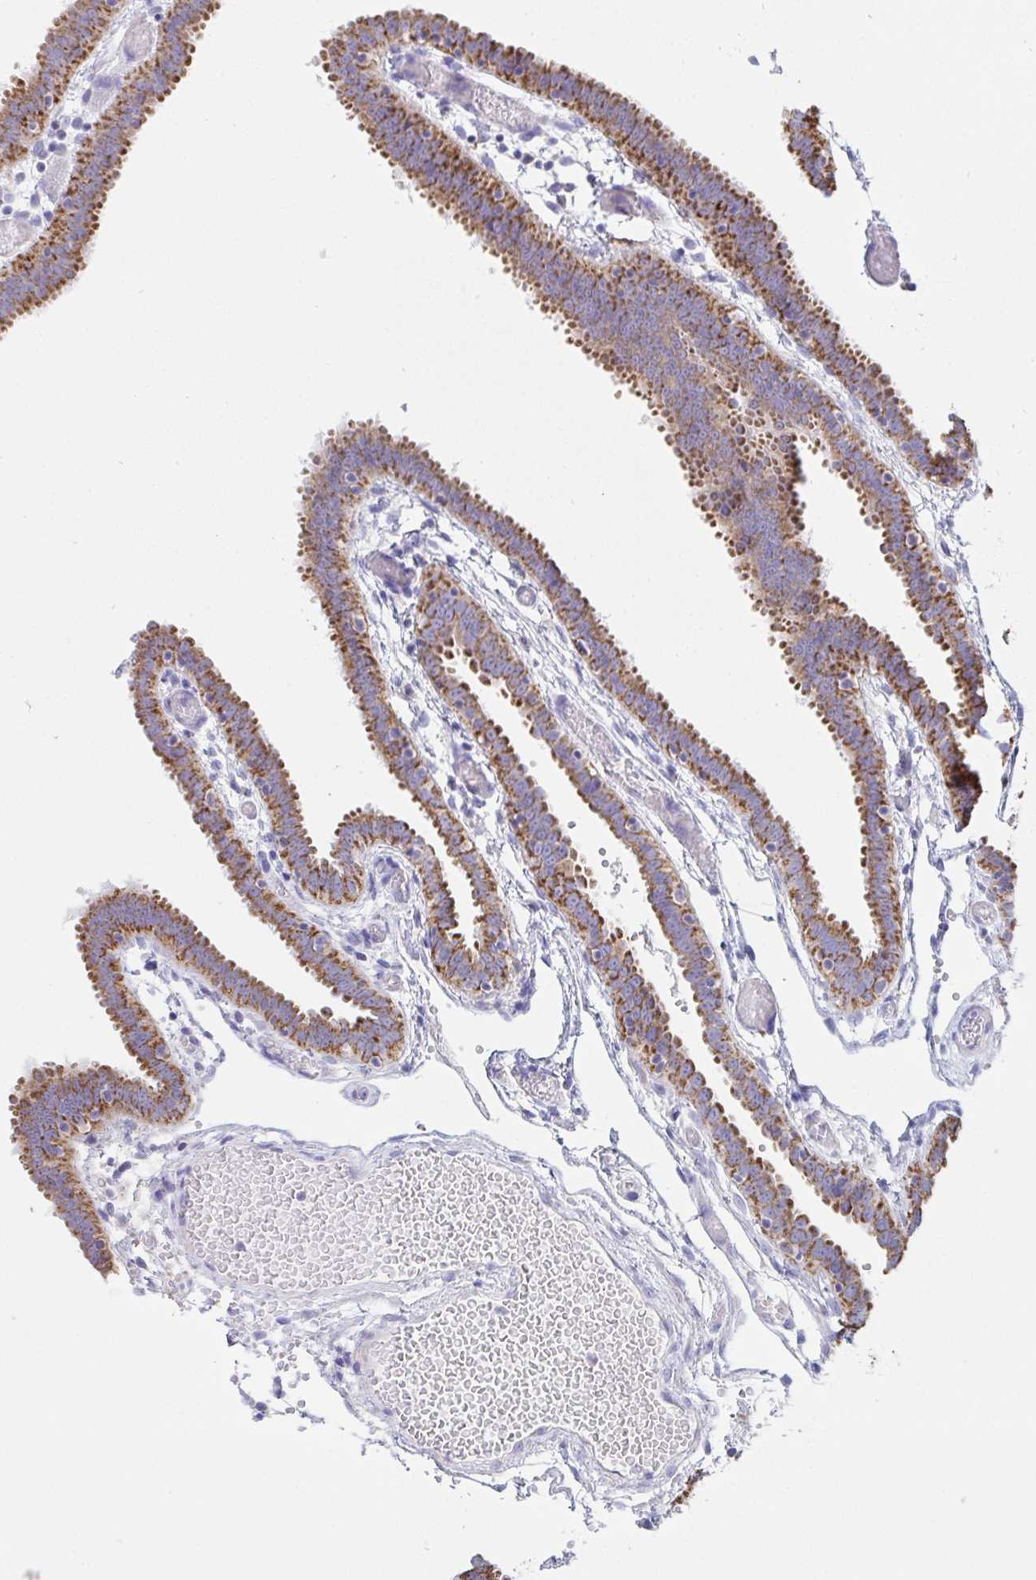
{"staining": {"intensity": "strong", "quantity": ">75%", "location": "cytoplasmic/membranous"}, "tissue": "fallopian tube", "cell_type": "Glandular cells", "image_type": "normal", "snomed": [{"axis": "morphology", "description": "Normal tissue, NOS"}, {"axis": "topography", "description": "Fallopian tube"}], "caption": "Immunohistochemistry of benign fallopian tube reveals high levels of strong cytoplasmic/membranous positivity in about >75% of glandular cells.", "gene": "AIFM1", "patient": {"sex": "female", "age": 37}}